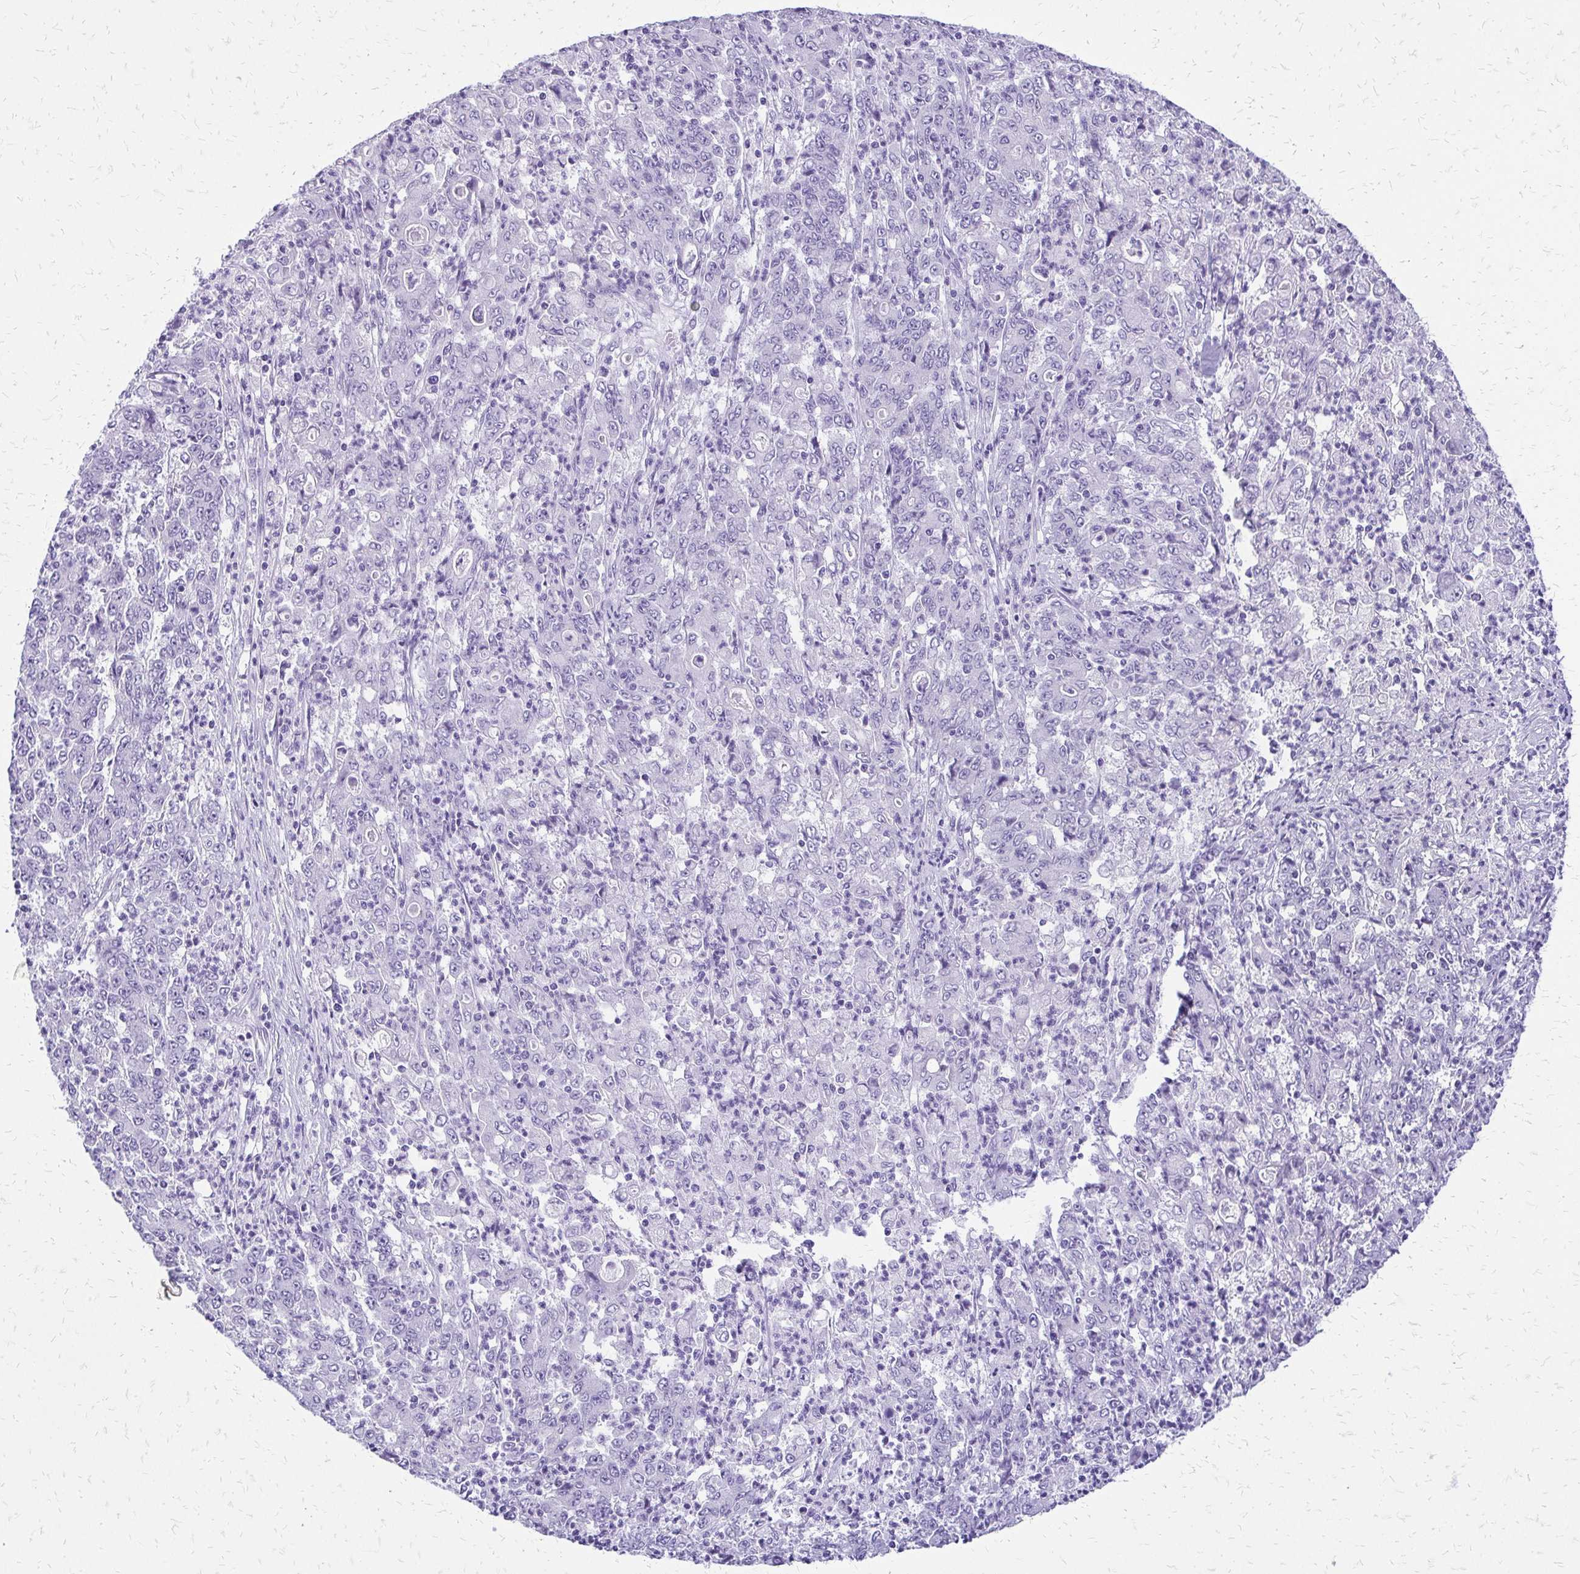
{"staining": {"intensity": "negative", "quantity": "none", "location": "none"}, "tissue": "stomach cancer", "cell_type": "Tumor cells", "image_type": "cancer", "snomed": [{"axis": "morphology", "description": "Adenocarcinoma, NOS"}, {"axis": "topography", "description": "Stomach, lower"}], "caption": "This is an immunohistochemistry (IHC) micrograph of stomach adenocarcinoma. There is no expression in tumor cells.", "gene": "SLC32A1", "patient": {"sex": "female", "age": 71}}